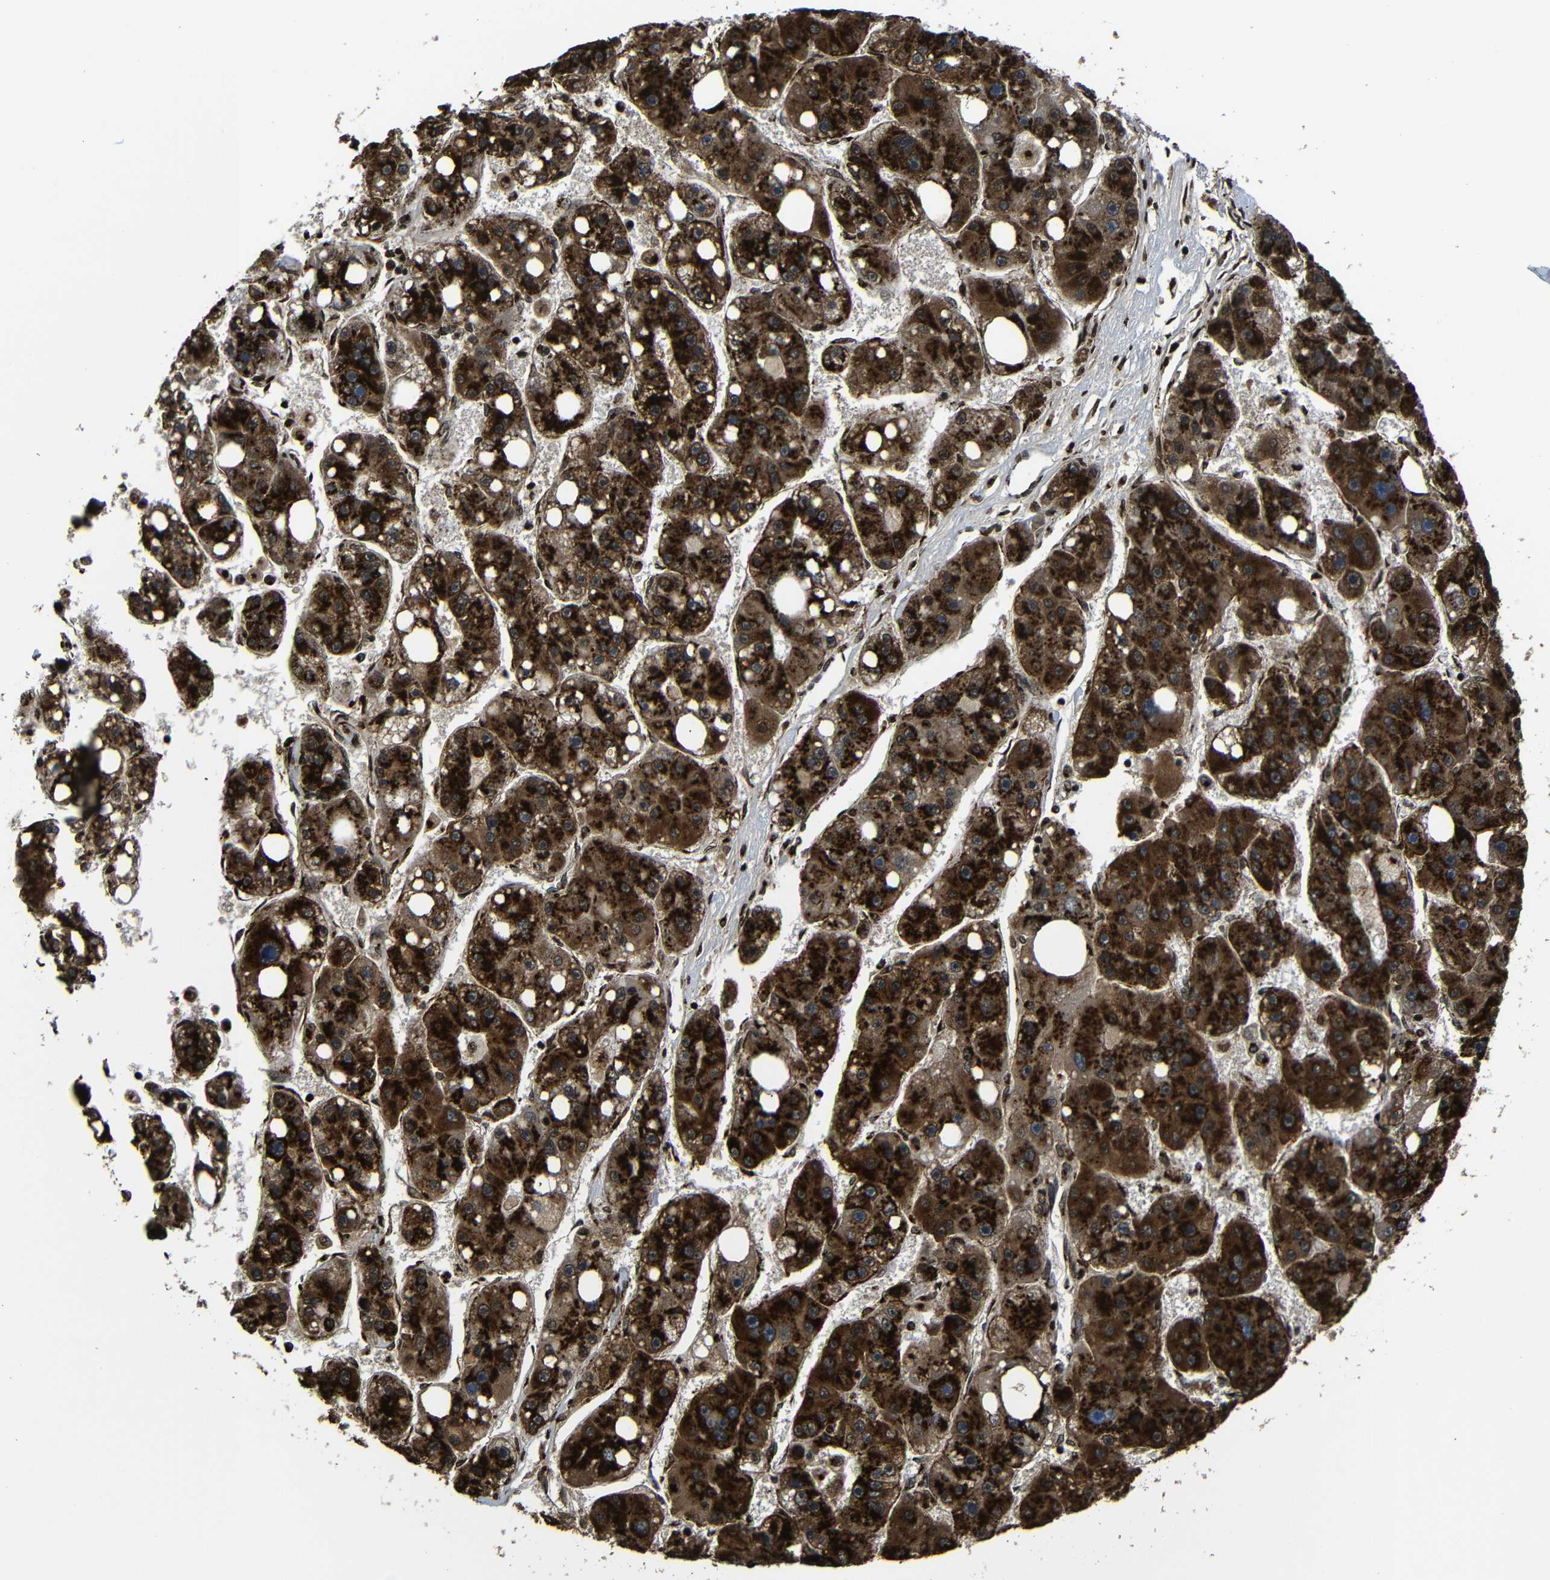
{"staining": {"intensity": "strong", "quantity": ">75%", "location": "cytoplasmic/membranous"}, "tissue": "liver cancer", "cell_type": "Tumor cells", "image_type": "cancer", "snomed": [{"axis": "morphology", "description": "Carcinoma, Hepatocellular, NOS"}, {"axis": "topography", "description": "Liver"}], "caption": "Strong cytoplasmic/membranous positivity is seen in about >75% of tumor cells in liver cancer (hepatocellular carcinoma). Ihc stains the protein of interest in brown and the nuclei are stained blue.", "gene": "TGOLN2", "patient": {"sex": "female", "age": 61}}